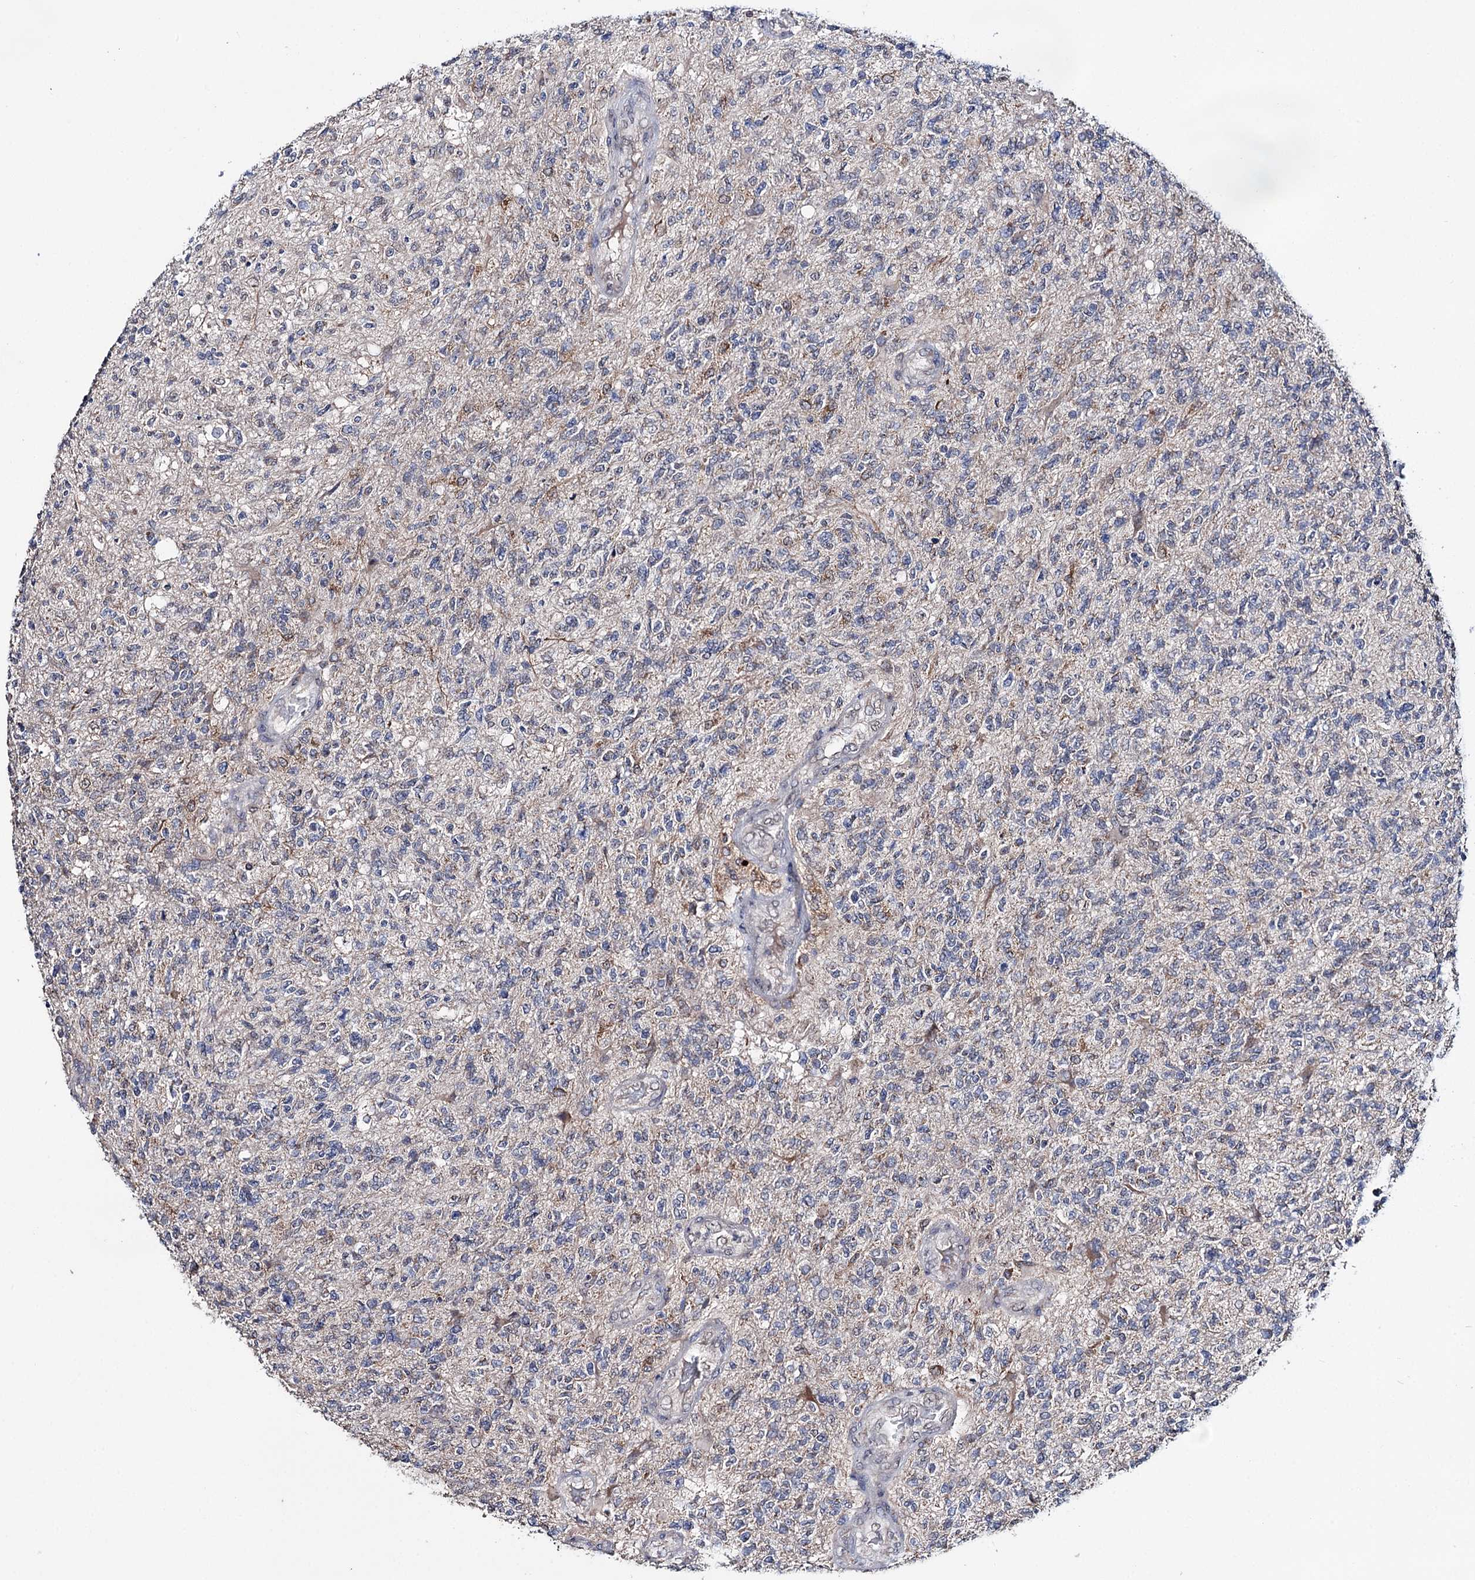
{"staining": {"intensity": "weak", "quantity": "<25%", "location": "cytoplasmic/membranous"}, "tissue": "glioma", "cell_type": "Tumor cells", "image_type": "cancer", "snomed": [{"axis": "morphology", "description": "Glioma, malignant, High grade"}, {"axis": "topography", "description": "Brain"}], "caption": "Tumor cells show no significant protein staining in glioma.", "gene": "CLPB", "patient": {"sex": "male", "age": 56}}